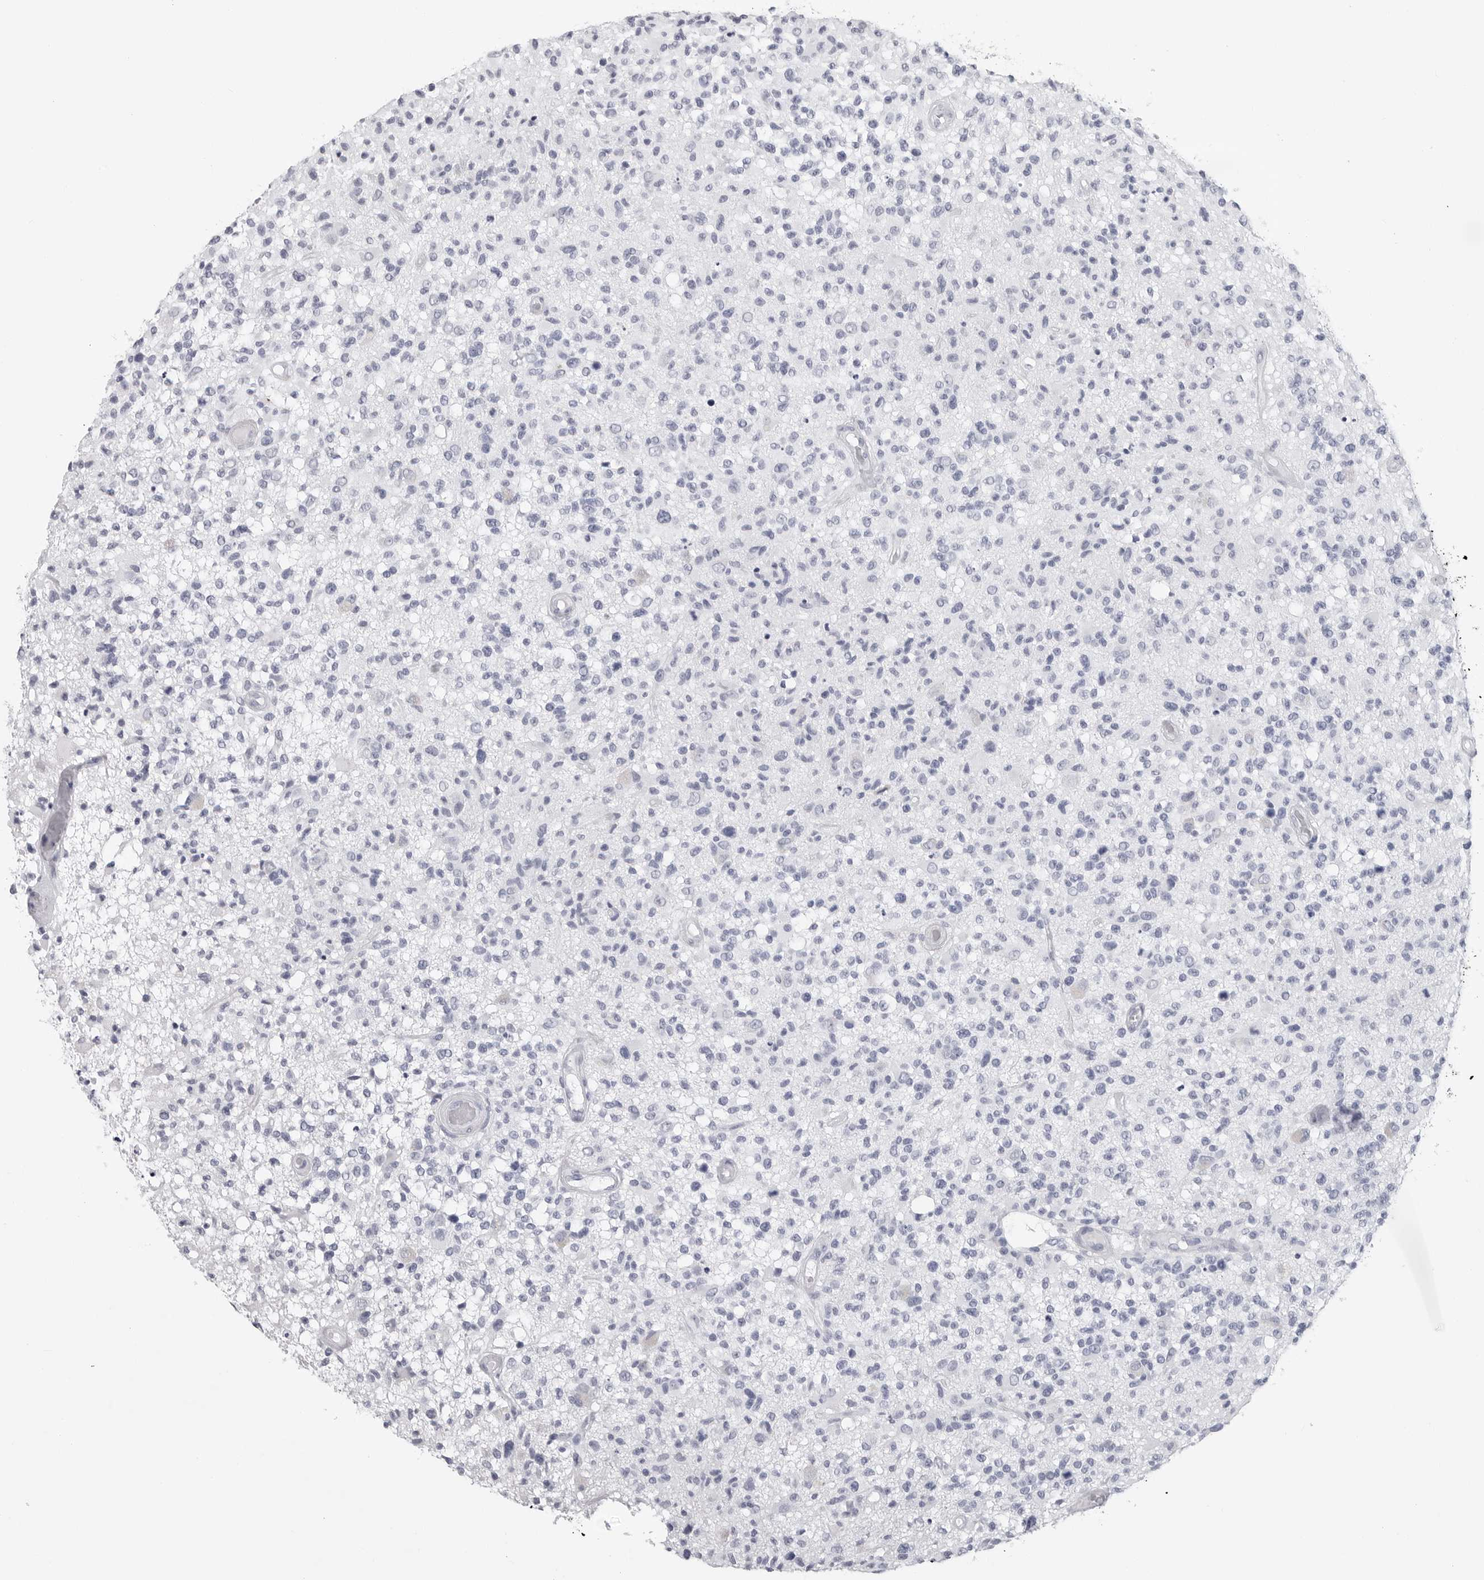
{"staining": {"intensity": "negative", "quantity": "none", "location": "none"}, "tissue": "glioma", "cell_type": "Tumor cells", "image_type": "cancer", "snomed": [{"axis": "morphology", "description": "Glioma, malignant, High grade"}, {"axis": "morphology", "description": "Glioblastoma, NOS"}, {"axis": "topography", "description": "Brain"}], "caption": "Immunohistochemical staining of human glioma reveals no significant staining in tumor cells.", "gene": "CSH1", "patient": {"sex": "male", "age": 60}}